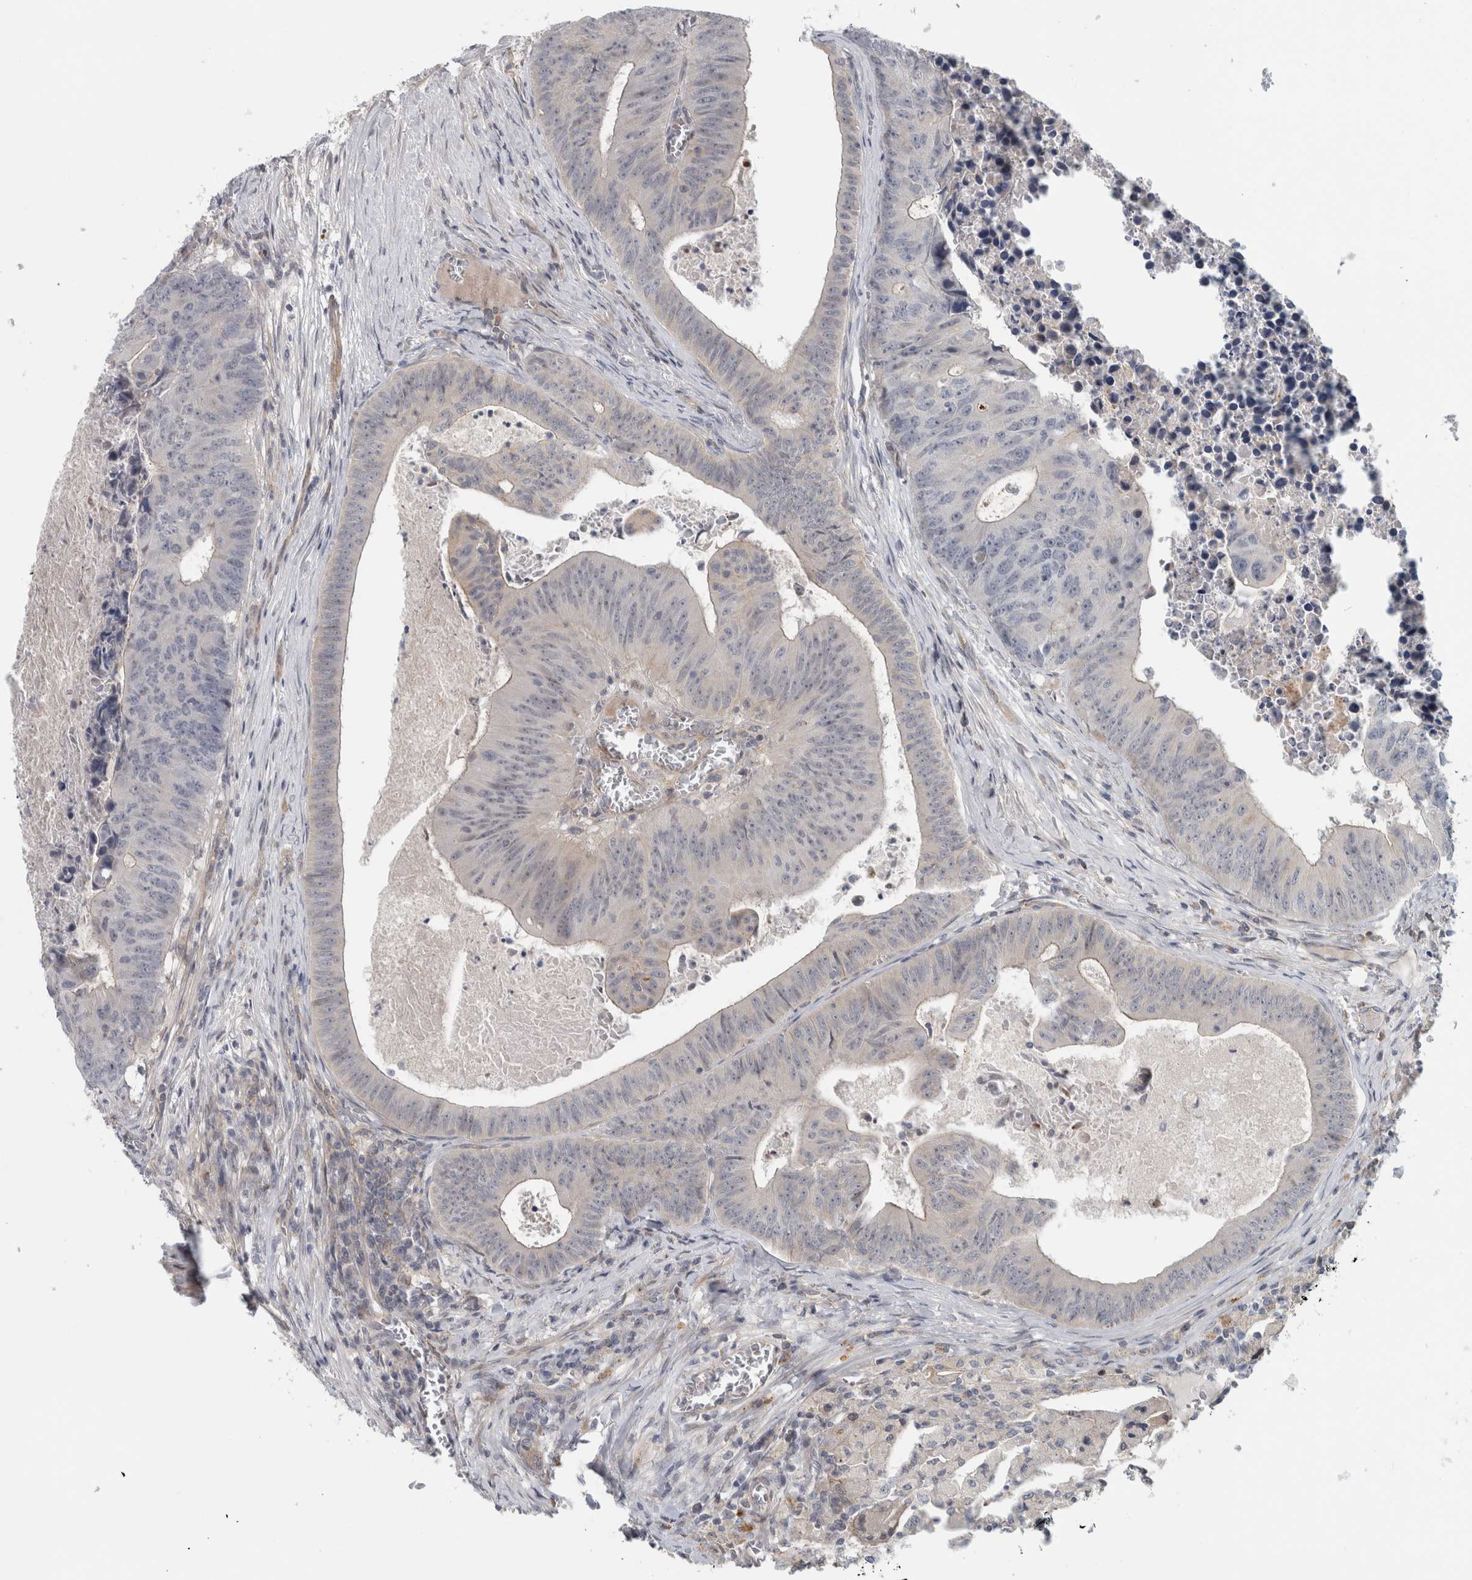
{"staining": {"intensity": "negative", "quantity": "none", "location": "none"}, "tissue": "colorectal cancer", "cell_type": "Tumor cells", "image_type": "cancer", "snomed": [{"axis": "morphology", "description": "Adenocarcinoma, NOS"}, {"axis": "topography", "description": "Colon"}], "caption": "Tumor cells are negative for brown protein staining in adenocarcinoma (colorectal).", "gene": "ZNF804B", "patient": {"sex": "male", "age": 87}}